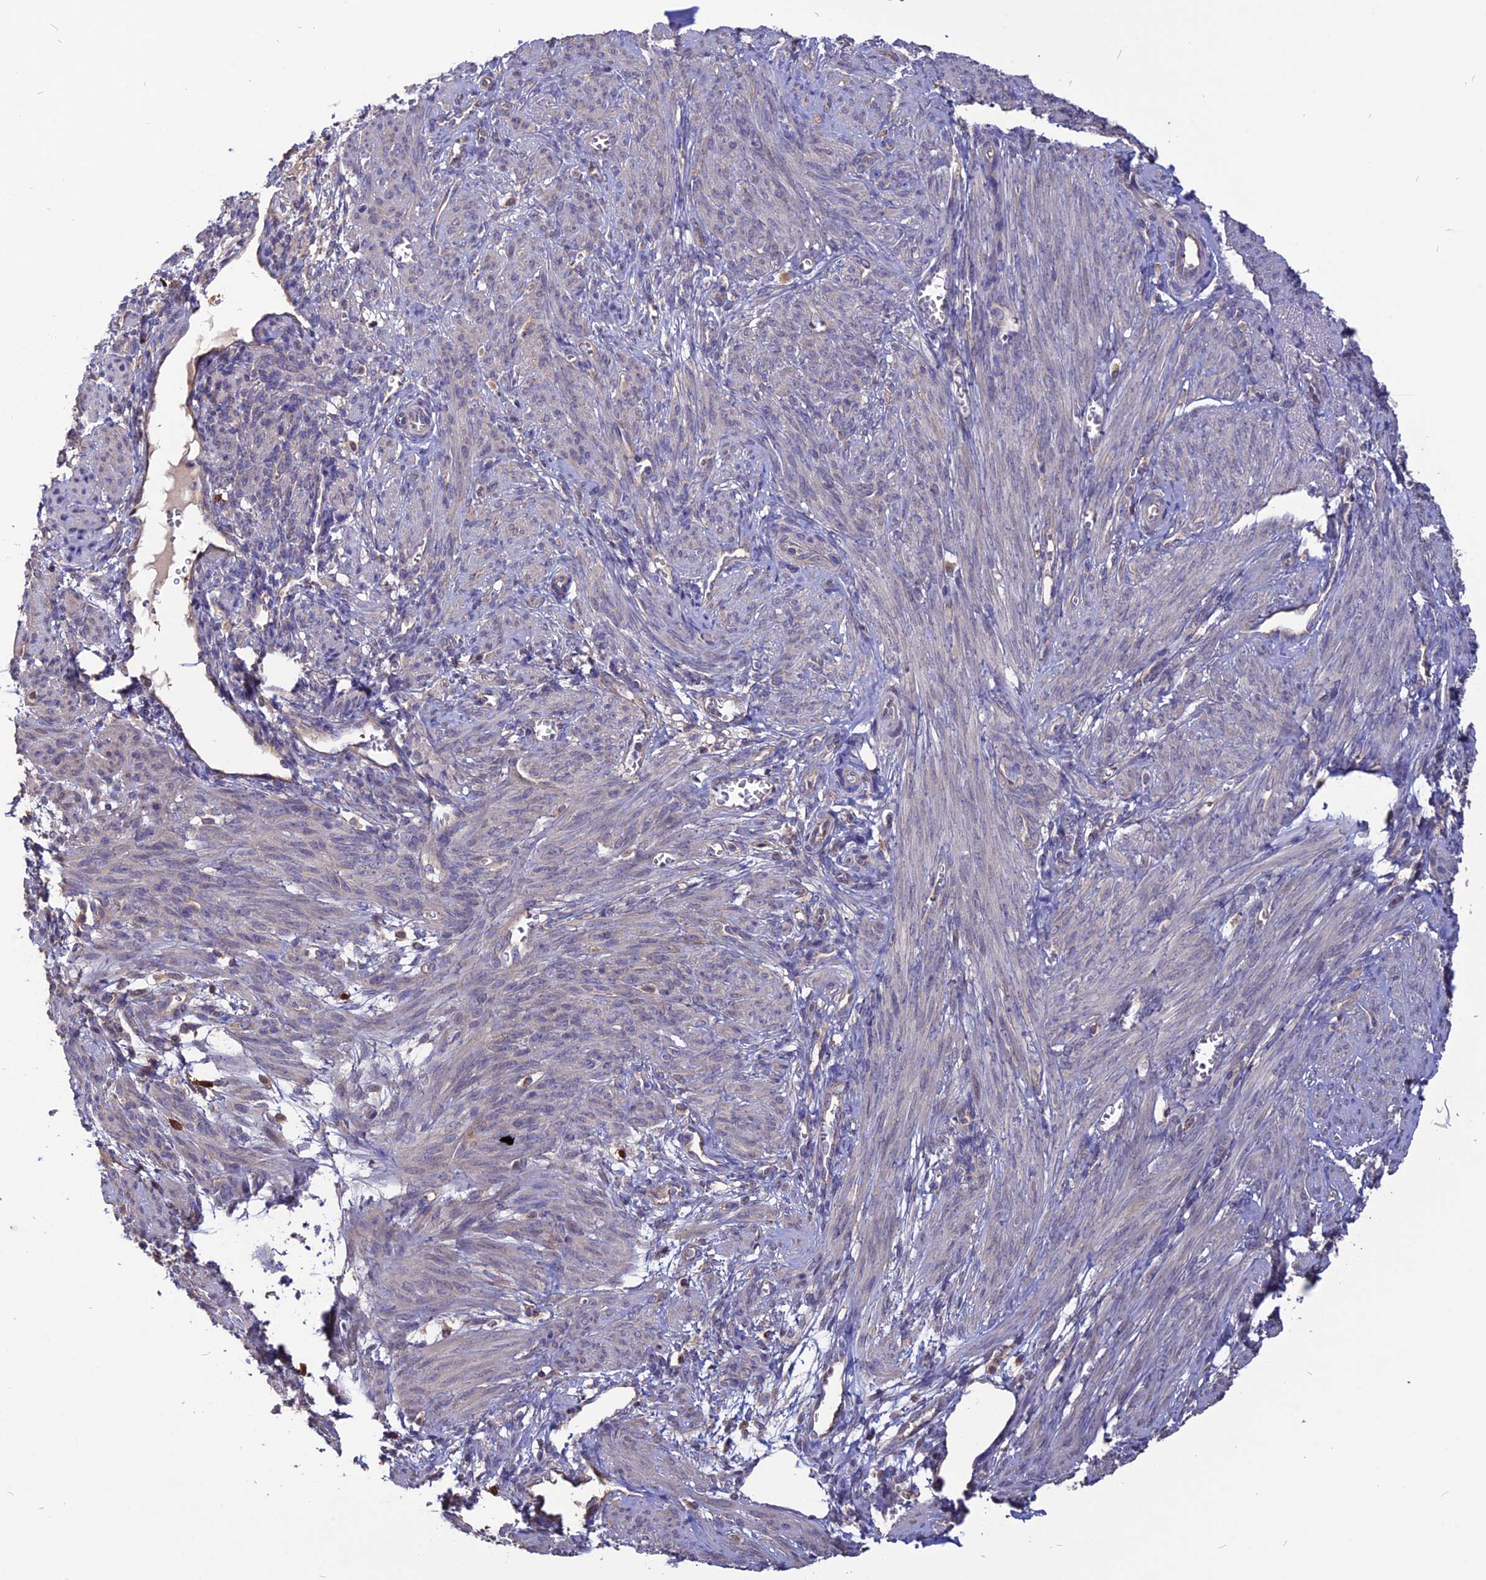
{"staining": {"intensity": "negative", "quantity": "none", "location": "none"}, "tissue": "smooth muscle", "cell_type": "Smooth muscle cells", "image_type": "normal", "snomed": [{"axis": "morphology", "description": "Normal tissue, NOS"}, {"axis": "topography", "description": "Smooth muscle"}], "caption": "Immunohistochemical staining of benign smooth muscle displays no significant expression in smooth muscle cells. (DAB immunohistochemistry (IHC) visualized using brightfield microscopy, high magnification).", "gene": "CARMIL2", "patient": {"sex": "female", "age": 39}}